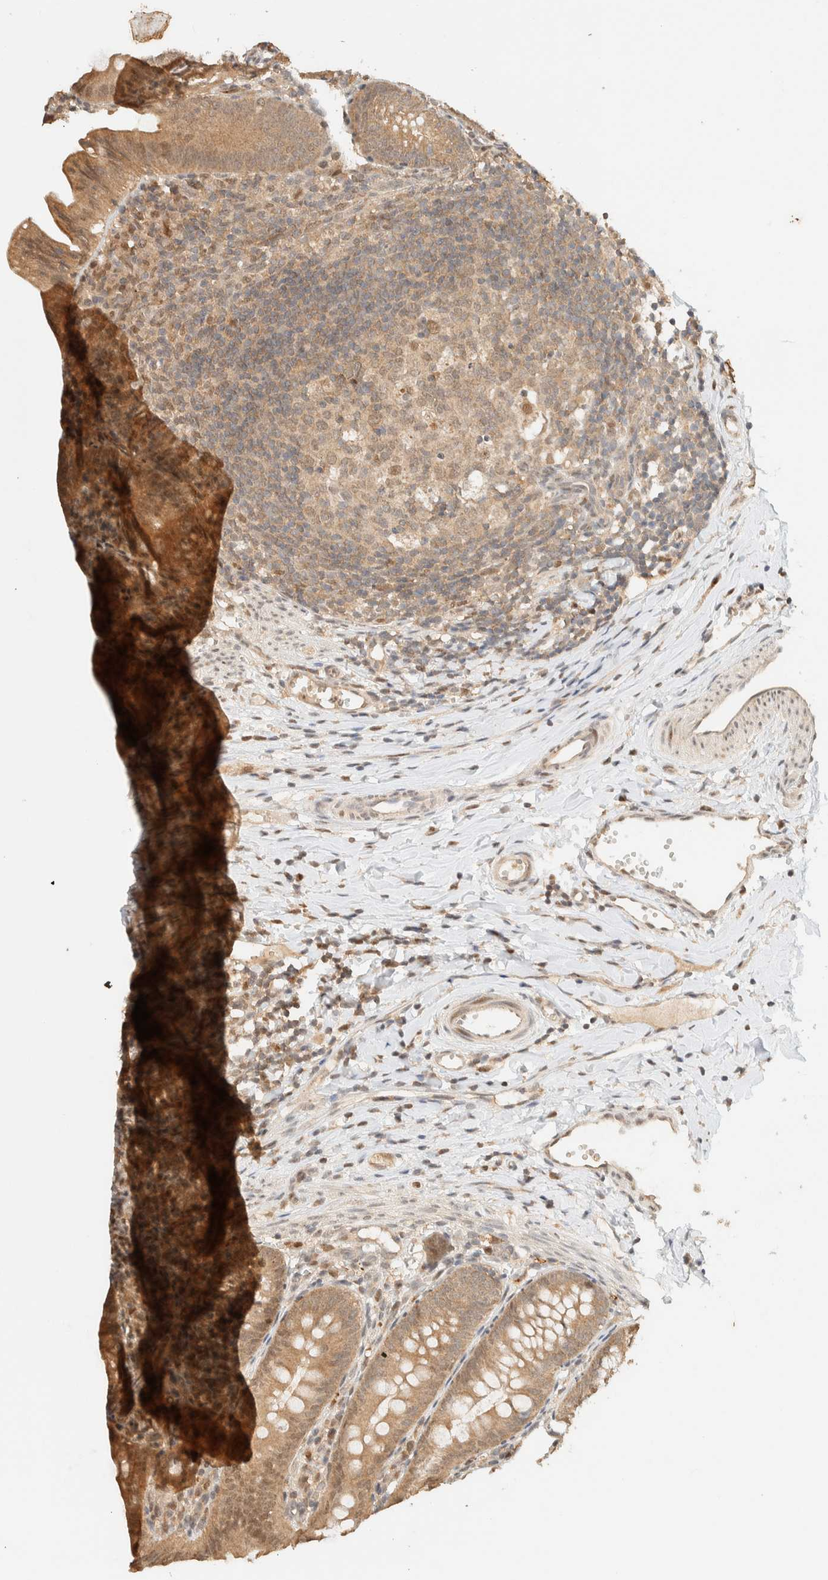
{"staining": {"intensity": "strong", "quantity": ">75%", "location": "cytoplasmic/membranous,nuclear"}, "tissue": "appendix", "cell_type": "Glandular cells", "image_type": "normal", "snomed": [{"axis": "morphology", "description": "Normal tissue, NOS"}, {"axis": "topography", "description": "Appendix"}], "caption": "The photomicrograph demonstrates staining of unremarkable appendix, revealing strong cytoplasmic/membranous,nuclear protein positivity (brown color) within glandular cells. The protein of interest is shown in brown color, while the nuclei are stained blue.", "gene": "ZBTB34", "patient": {"sex": "male", "age": 1}}